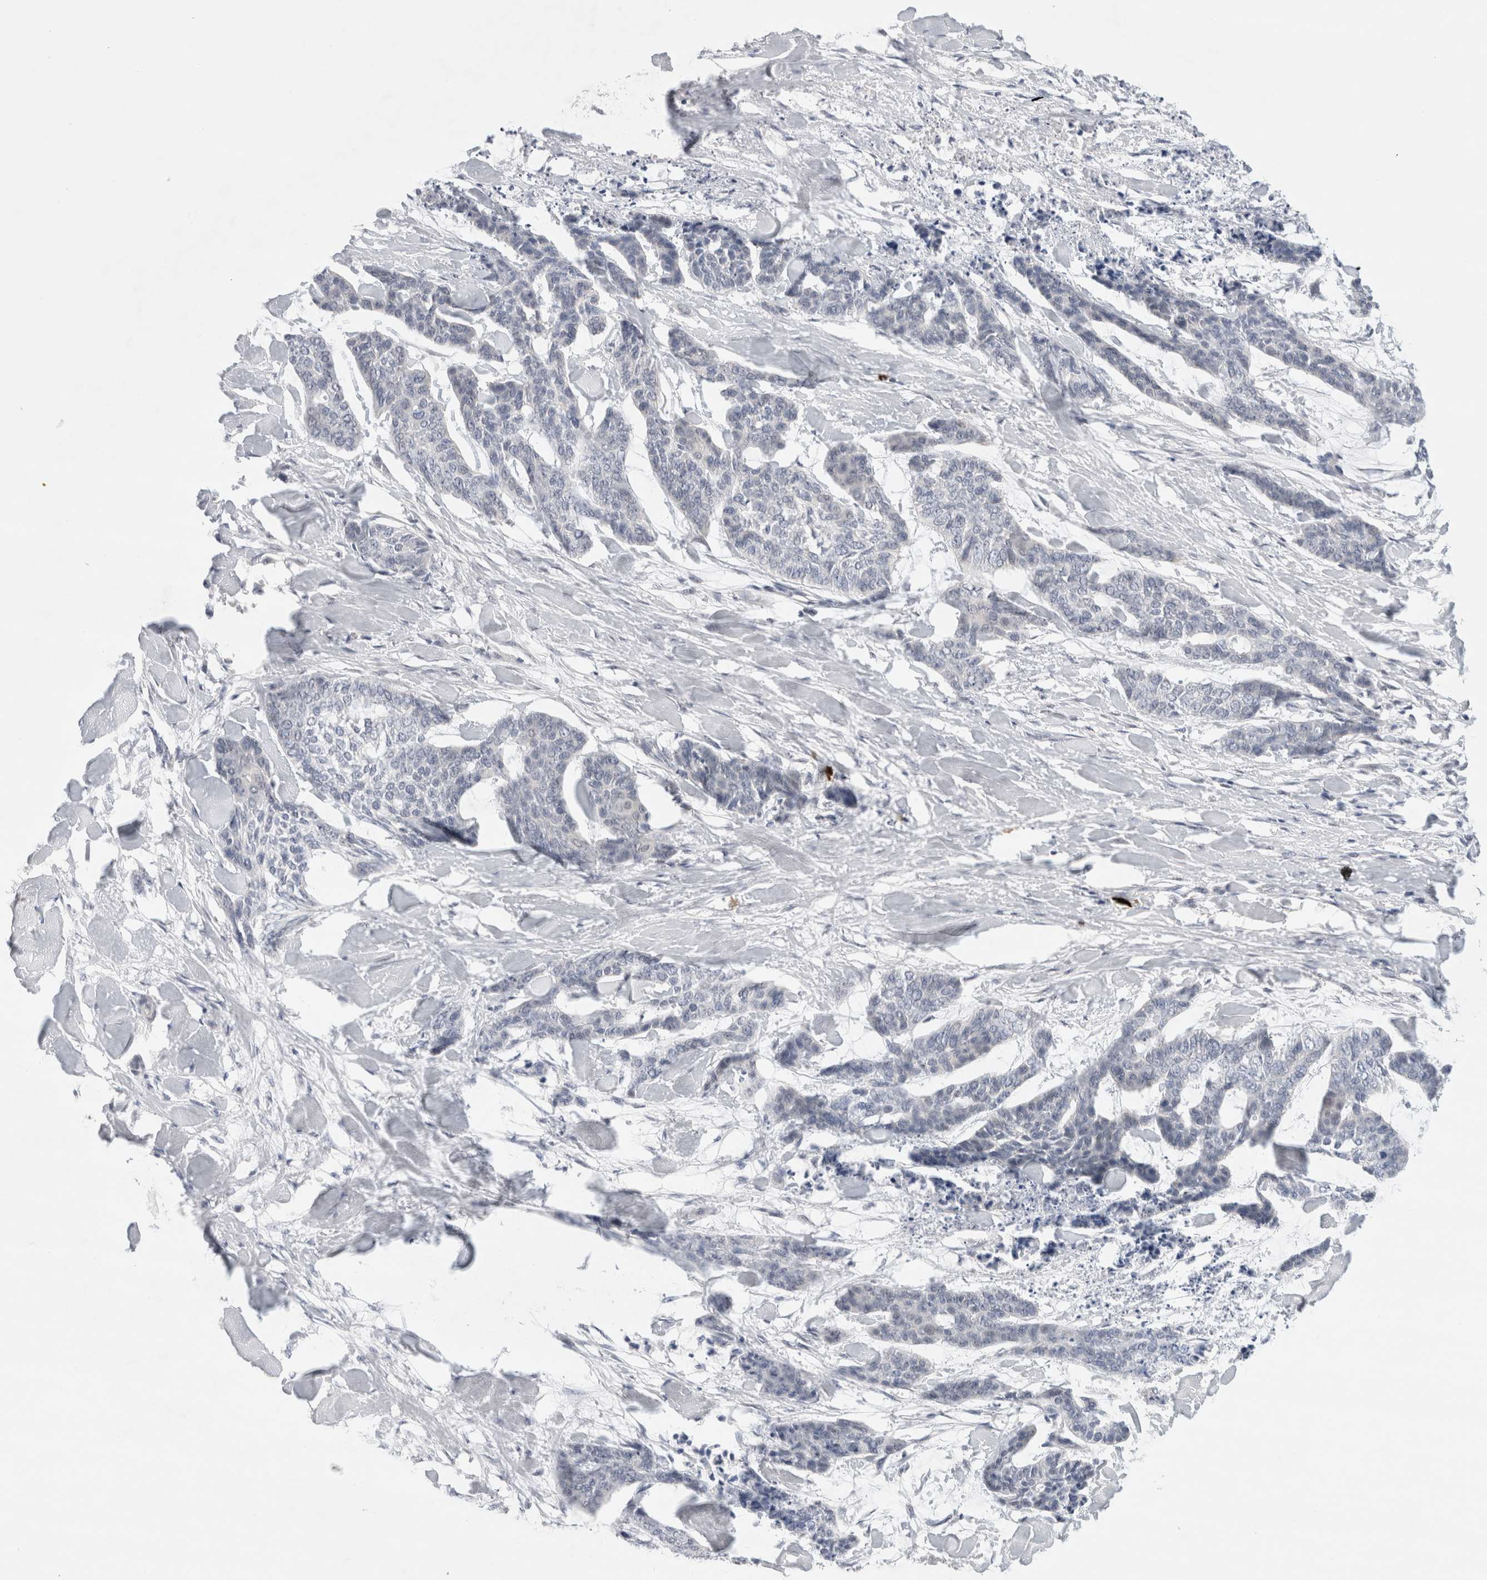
{"staining": {"intensity": "negative", "quantity": "none", "location": "none"}, "tissue": "skin cancer", "cell_type": "Tumor cells", "image_type": "cancer", "snomed": [{"axis": "morphology", "description": "Basal cell carcinoma"}, {"axis": "topography", "description": "Skin"}], "caption": "Immunohistochemistry (IHC) micrograph of neoplastic tissue: skin cancer (basal cell carcinoma) stained with DAB shows no significant protein expression in tumor cells. (Stains: DAB immunohistochemistry (IHC) with hematoxylin counter stain, Microscopy: brightfield microscopy at high magnification).", "gene": "SLC22A12", "patient": {"sex": "female", "age": 64}}